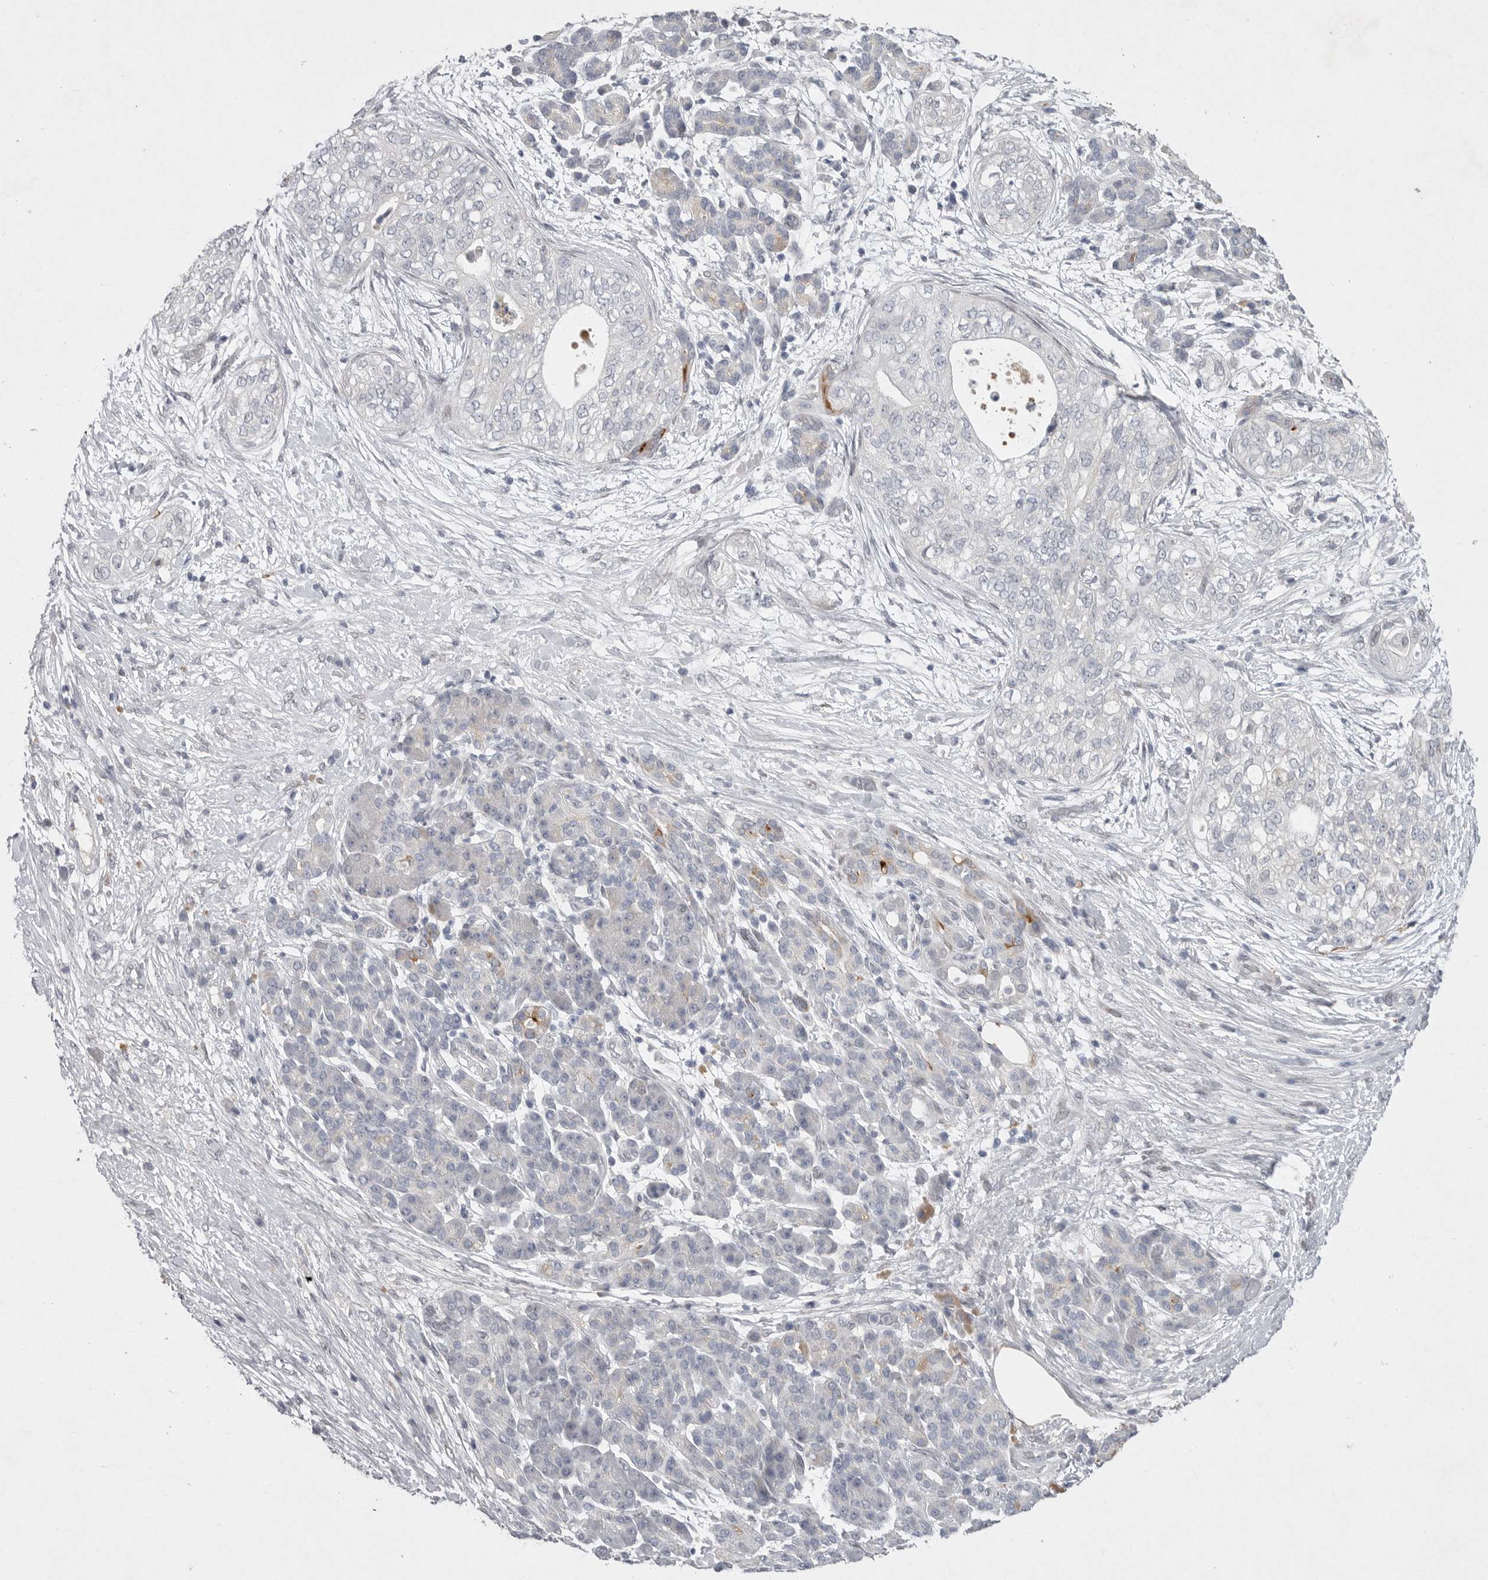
{"staining": {"intensity": "negative", "quantity": "none", "location": "none"}, "tissue": "pancreatic cancer", "cell_type": "Tumor cells", "image_type": "cancer", "snomed": [{"axis": "morphology", "description": "Adenocarcinoma, NOS"}, {"axis": "topography", "description": "Pancreas"}], "caption": "Immunohistochemical staining of pancreatic adenocarcinoma exhibits no significant expression in tumor cells.", "gene": "CRP", "patient": {"sex": "male", "age": 72}}